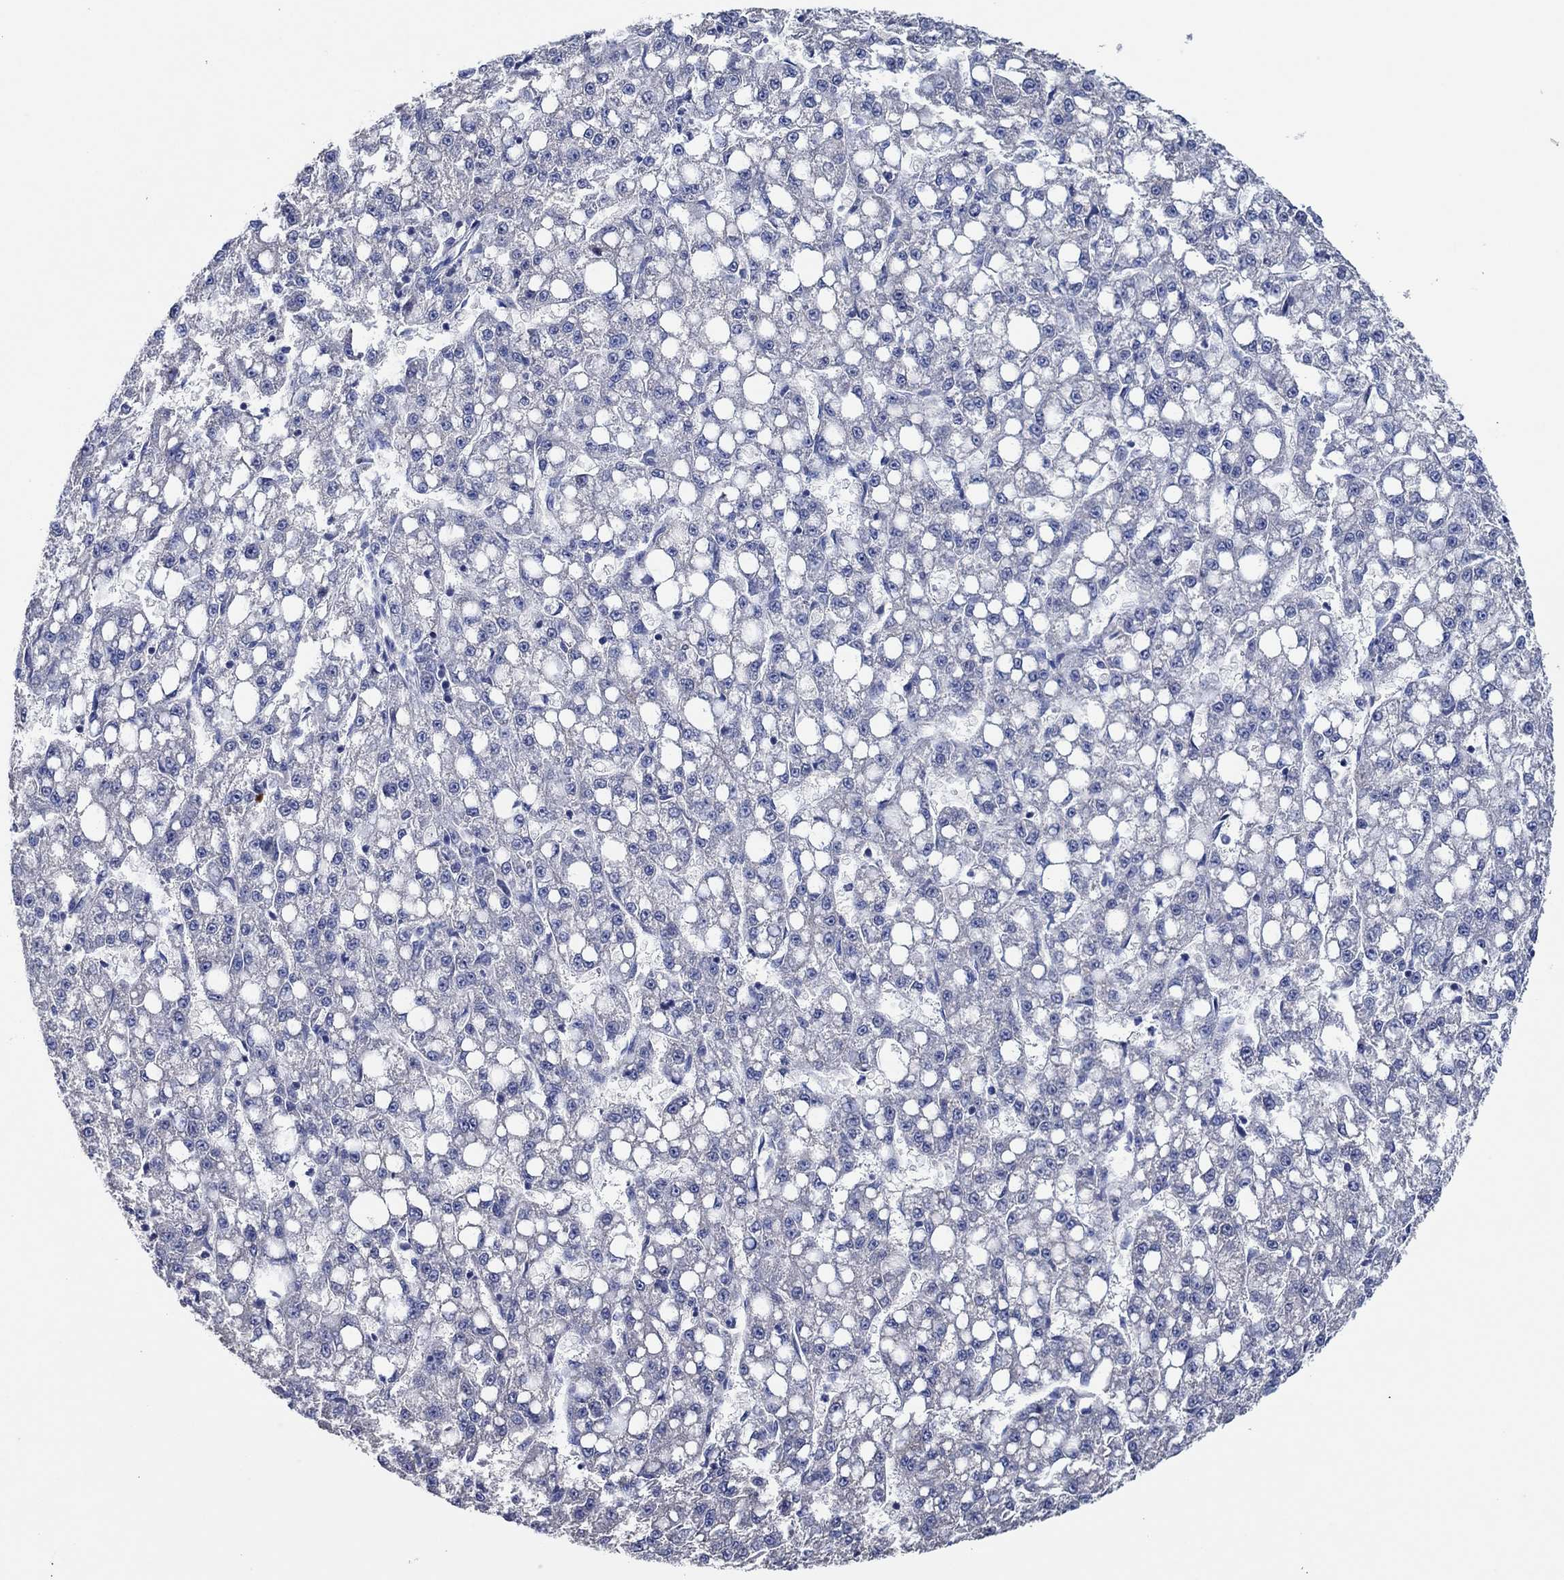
{"staining": {"intensity": "negative", "quantity": "none", "location": "none"}, "tissue": "liver cancer", "cell_type": "Tumor cells", "image_type": "cancer", "snomed": [{"axis": "morphology", "description": "Carcinoma, Hepatocellular, NOS"}, {"axis": "topography", "description": "Liver"}], "caption": "Human hepatocellular carcinoma (liver) stained for a protein using immunohistochemistry (IHC) shows no expression in tumor cells.", "gene": "PRRT3", "patient": {"sex": "female", "age": 65}}